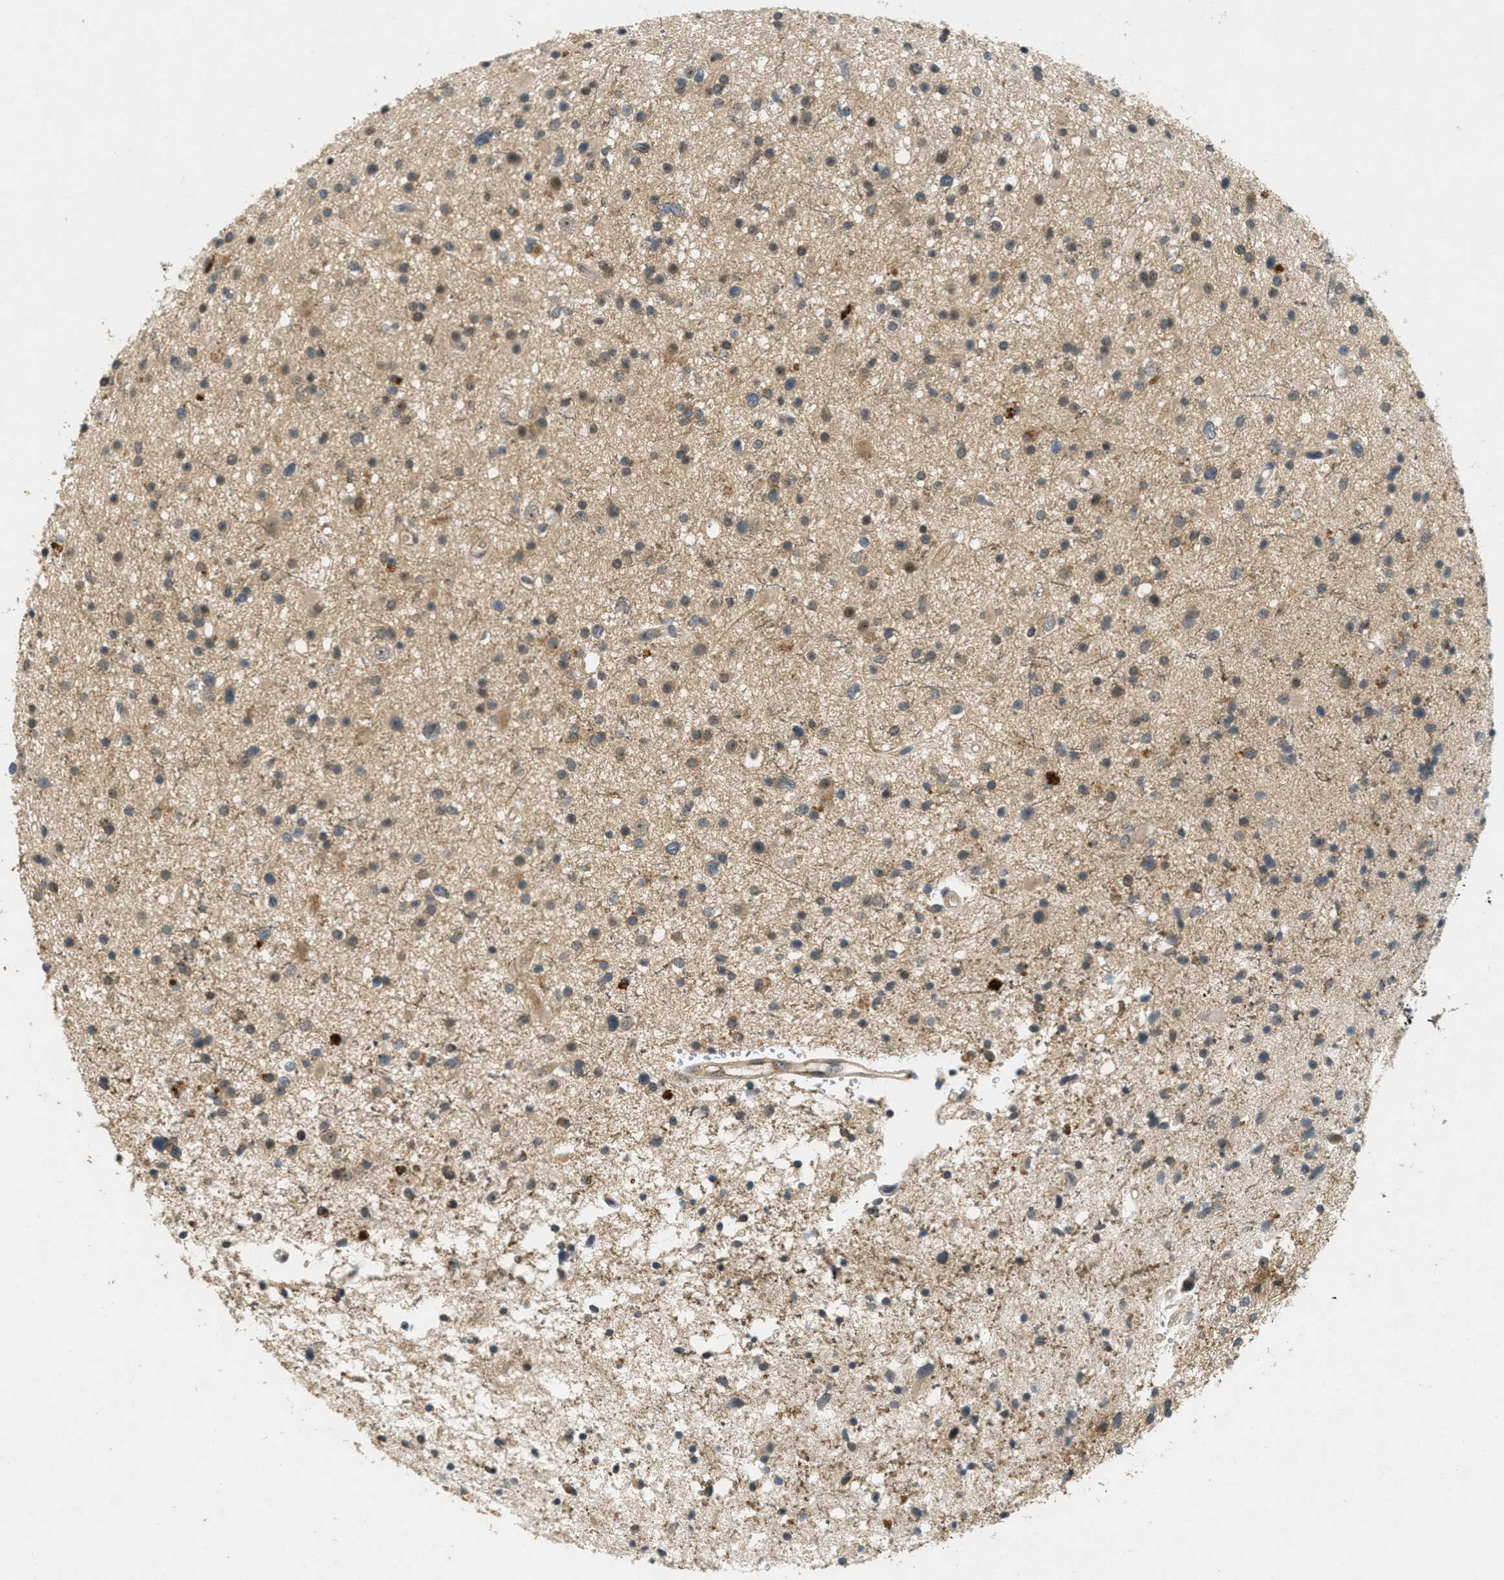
{"staining": {"intensity": "weak", "quantity": "25%-75%", "location": "cytoplasmic/membranous"}, "tissue": "glioma", "cell_type": "Tumor cells", "image_type": "cancer", "snomed": [{"axis": "morphology", "description": "Glioma, malignant, High grade"}, {"axis": "topography", "description": "Brain"}], "caption": "The histopathology image demonstrates staining of malignant glioma (high-grade), revealing weak cytoplasmic/membranous protein expression (brown color) within tumor cells. The protein is stained brown, and the nuclei are stained in blue (DAB (3,3'-diaminobenzidine) IHC with brightfield microscopy, high magnification).", "gene": "STK11", "patient": {"sex": "male", "age": 33}}